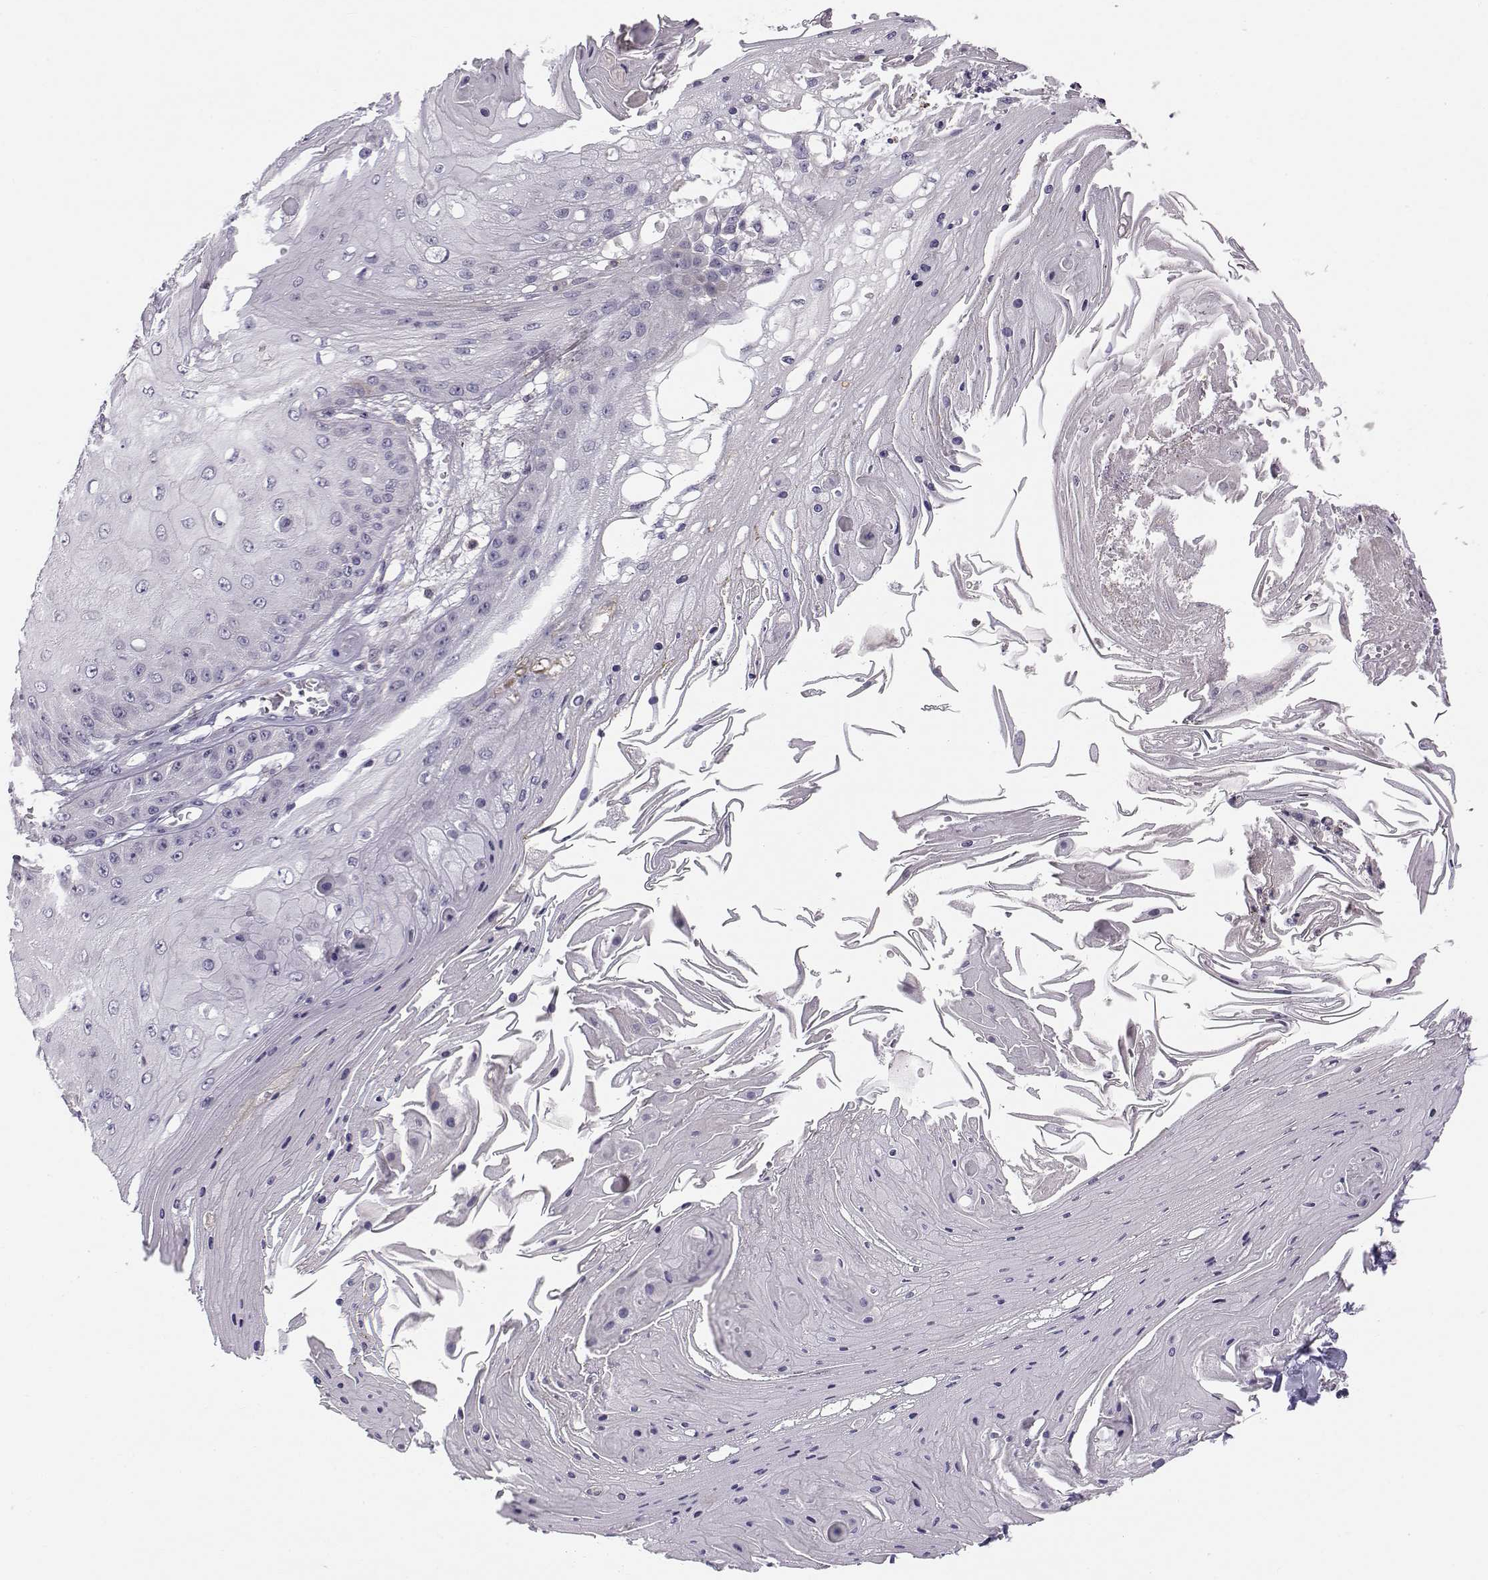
{"staining": {"intensity": "negative", "quantity": "none", "location": "none"}, "tissue": "skin cancer", "cell_type": "Tumor cells", "image_type": "cancer", "snomed": [{"axis": "morphology", "description": "Squamous cell carcinoma, NOS"}, {"axis": "topography", "description": "Skin"}], "caption": "There is no significant positivity in tumor cells of skin squamous cell carcinoma.", "gene": "ACSL6", "patient": {"sex": "male", "age": 70}}